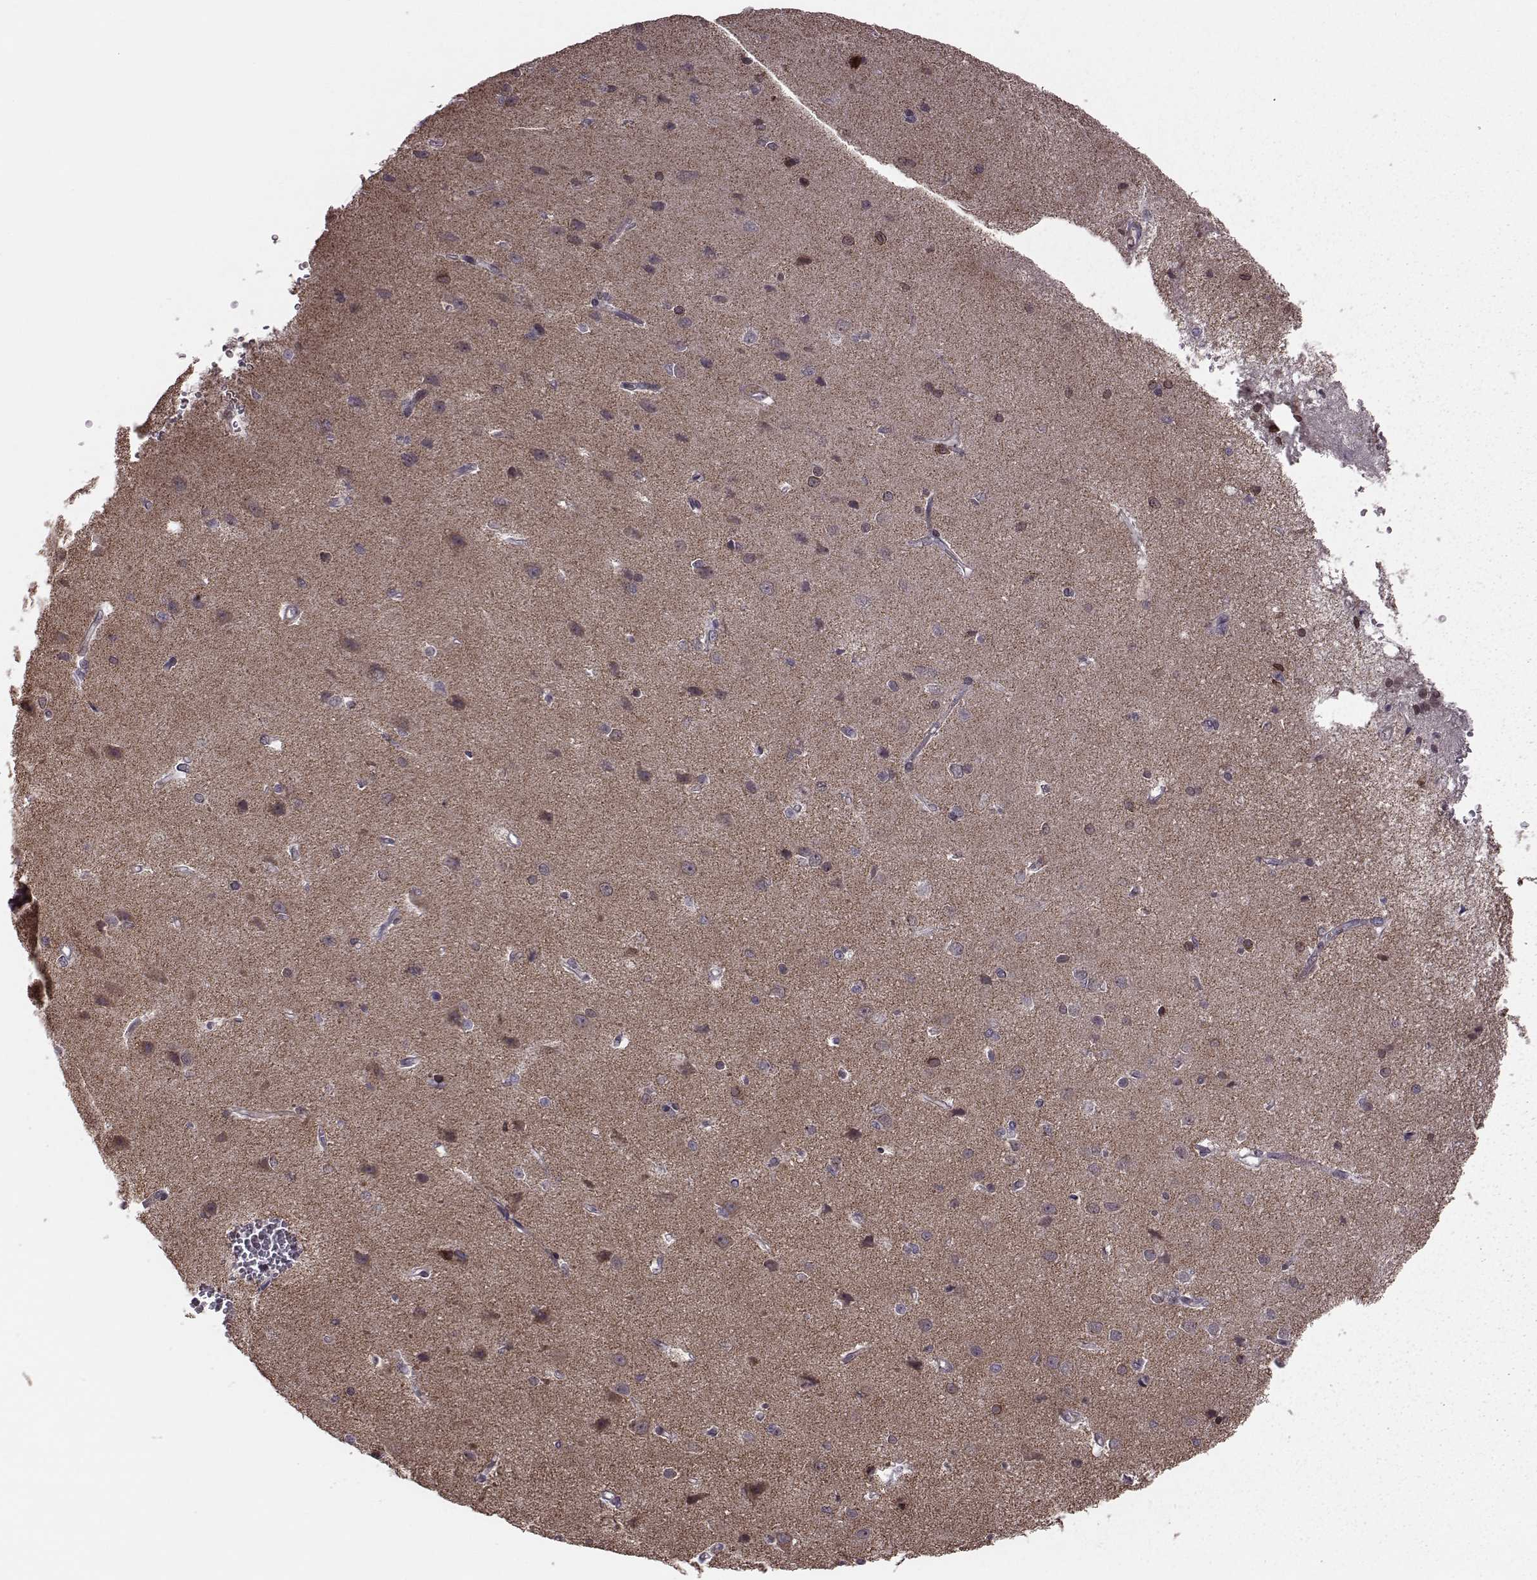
{"staining": {"intensity": "negative", "quantity": "none", "location": "none"}, "tissue": "cerebral cortex", "cell_type": "Endothelial cells", "image_type": "normal", "snomed": [{"axis": "morphology", "description": "Normal tissue, NOS"}, {"axis": "topography", "description": "Cerebral cortex"}], "caption": "Immunohistochemistry (IHC) of benign cerebral cortex reveals no staining in endothelial cells.", "gene": "SYNPO", "patient": {"sex": "male", "age": 37}}